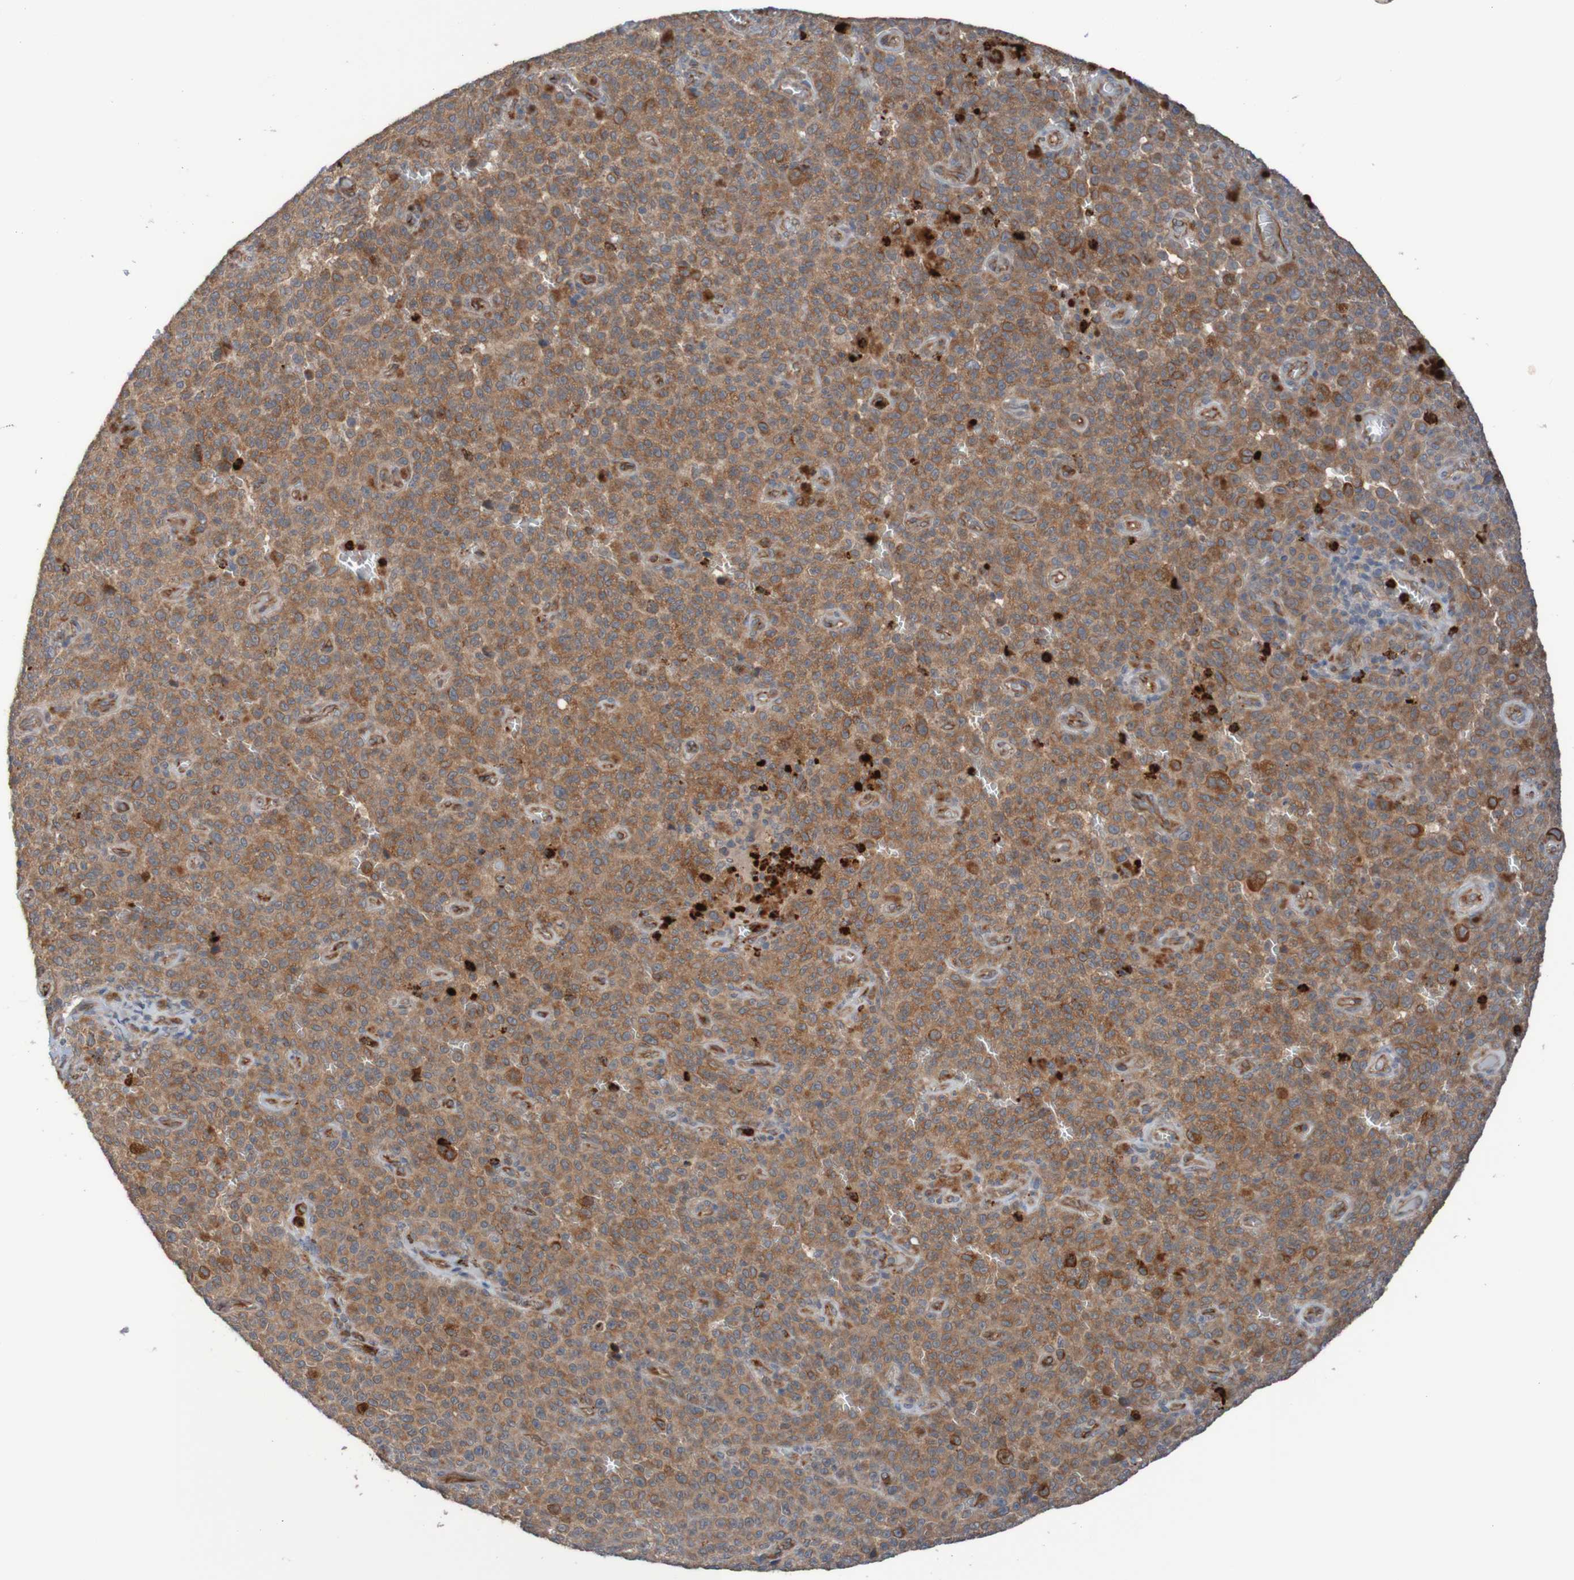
{"staining": {"intensity": "moderate", "quantity": ">75%", "location": "cytoplasmic/membranous"}, "tissue": "melanoma", "cell_type": "Tumor cells", "image_type": "cancer", "snomed": [{"axis": "morphology", "description": "Malignant melanoma, NOS"}, {"axis": "topography", "description": "Skin"}], "caption": "Protein staining shows moderate cytoplasmic/membranous staining in approximately >75% of tumor cells in malignant melanoma.", "gene": "ST8SIA6", "patient": {"sex": "female", "age": 82}}